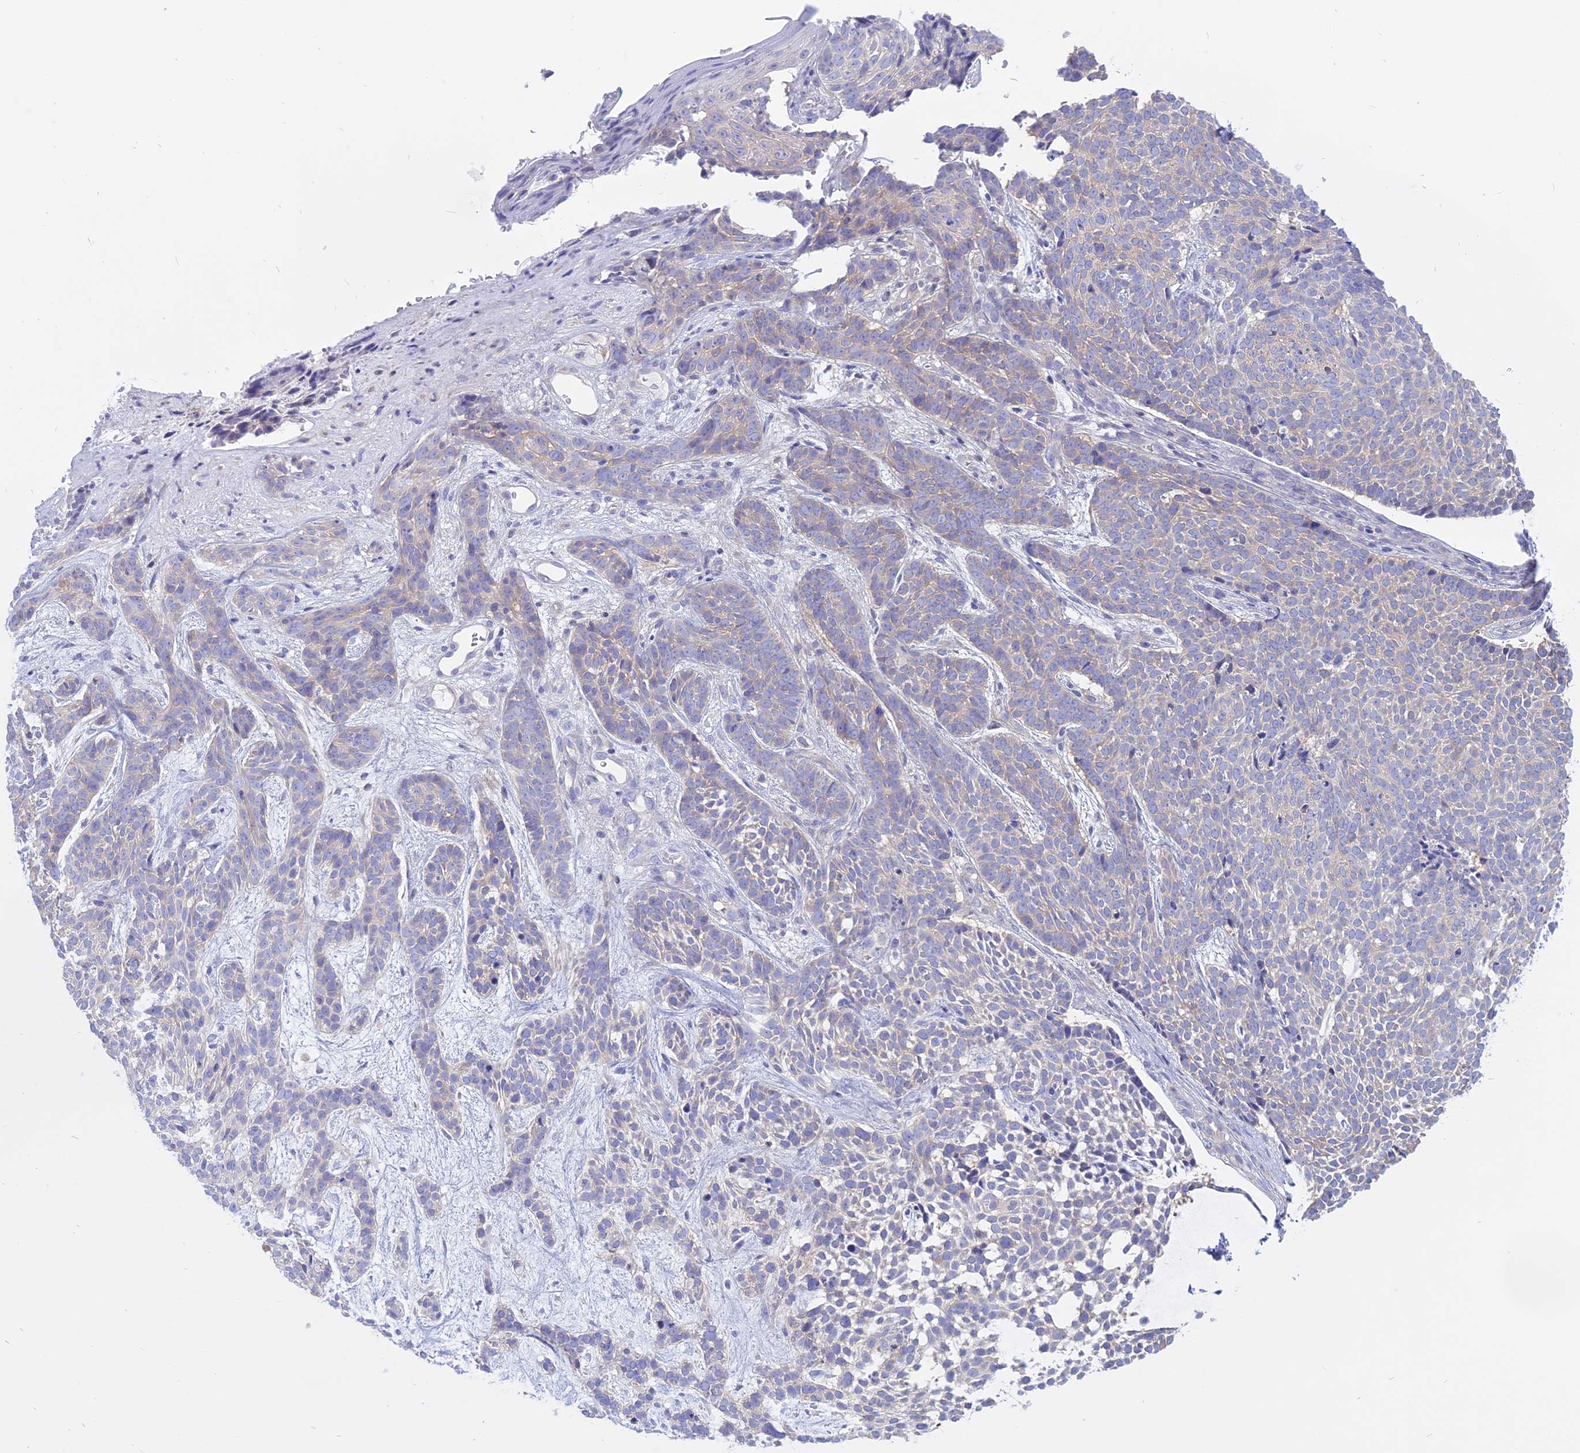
{"staining": {"intensity": "negative", "quantity": "none", "location": "none"}, "tissue": "skin cancer", "cell_type": "Tumor cells", "image_type": "cancer", "snomed": [{"axis": "morphology", "description": "Basal cell carcinoma"}, {"axis": "topography", "description": "Skin"}], "caption": "DAB (3,3'-diaminobenzidine) immunohistochemical staining of skin cancer reveals no significant expression in tumor cells.", "gene": "AHCYL1", "patient": {"sex": "male", "age": 71}}